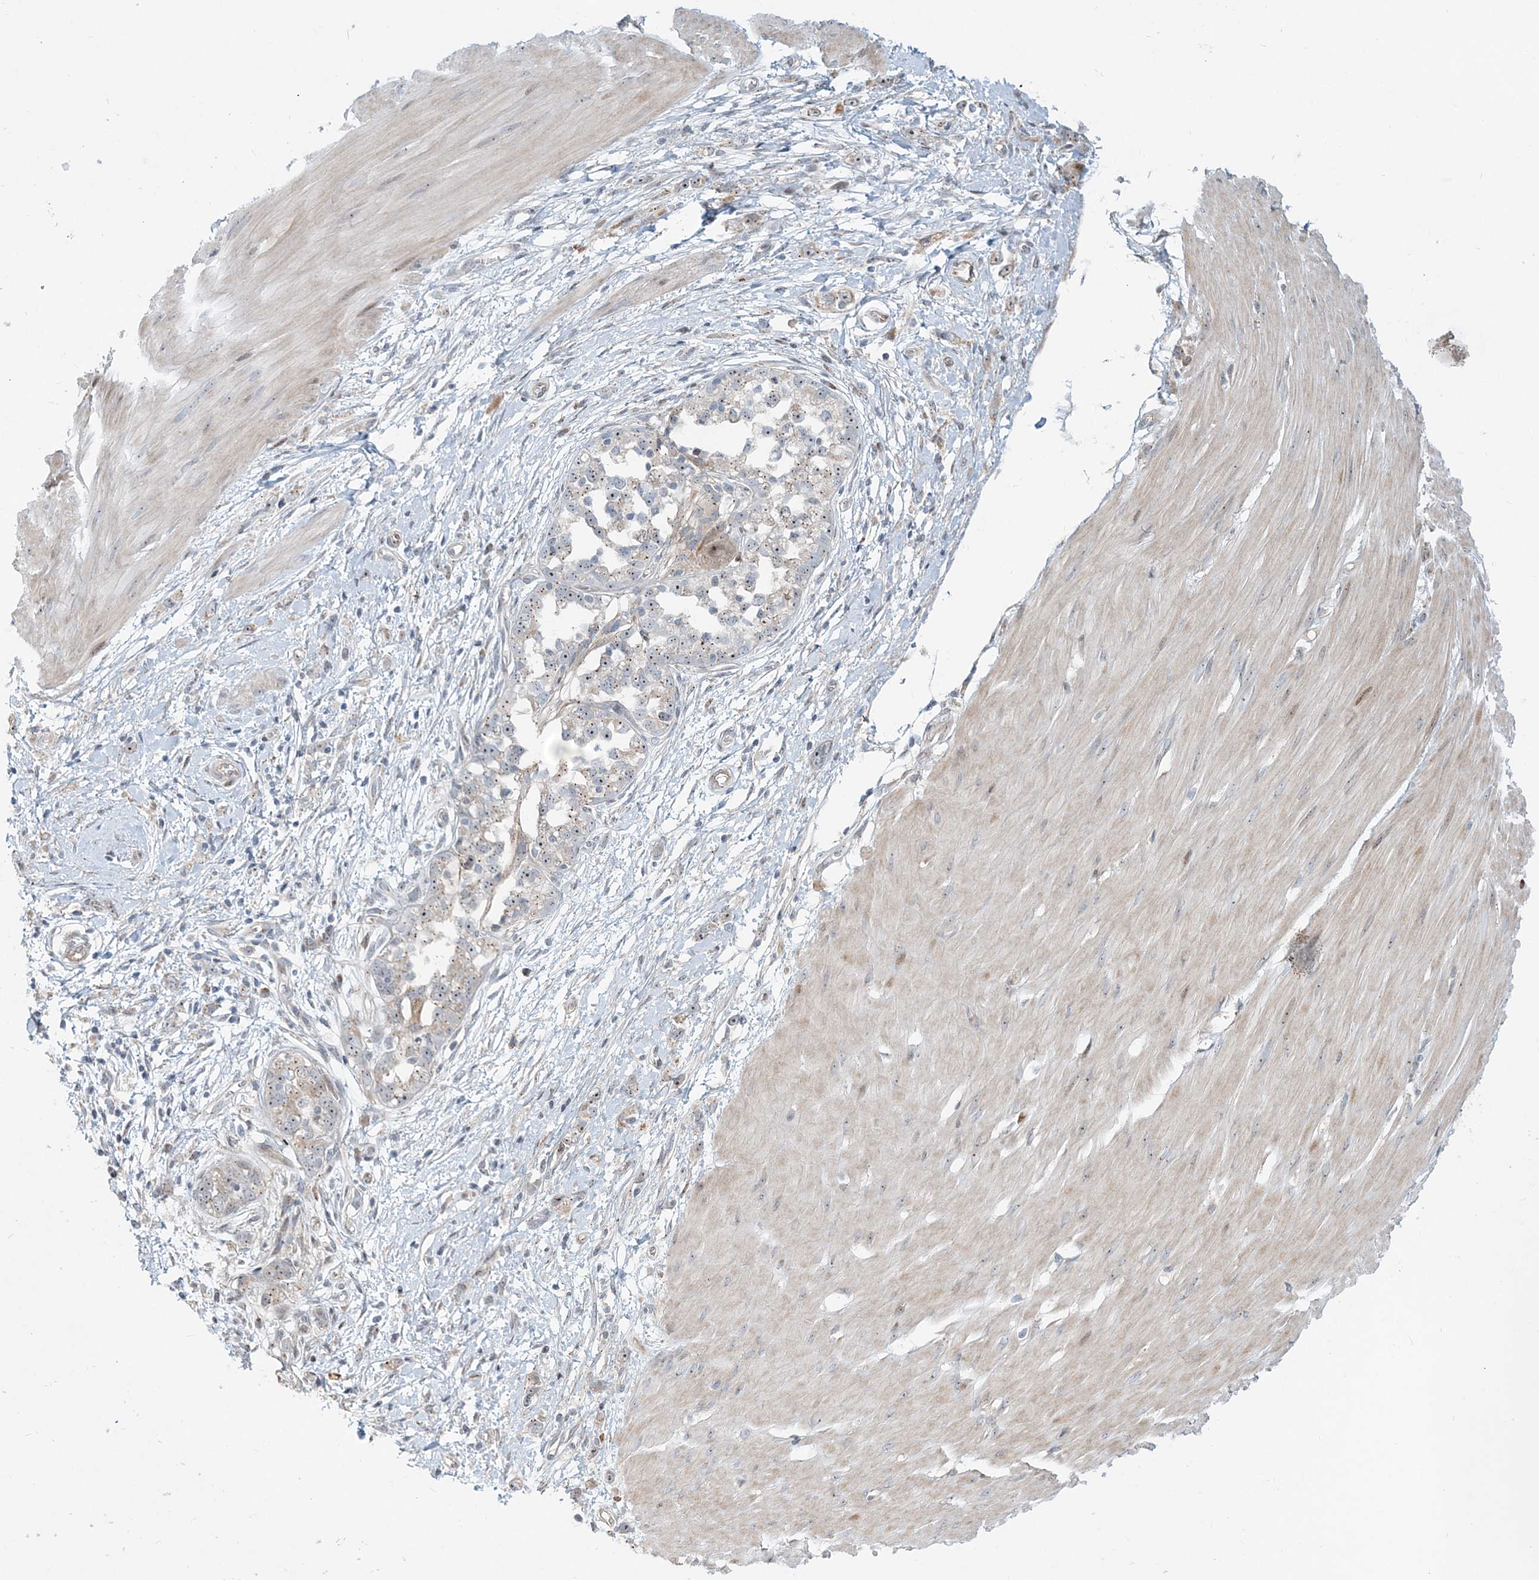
{"staining": {"intensity": "weak", "quantity": "25%-75%", "location": "nuclear"}, "tissue": "stomach cancer", "cell_type": "Tumor cells", "image_type": "cancer", "snomed": [{"axis": "morphology", "description": "Adenocarcinoma, NOS"}, {"axis": "topography", "description": "Stomach"}], "caption": "Immunohistochemical staining of stomach cancer demonstrates low levels of weak nuclear protein positivity in about 25%-75% of tumor cells.", "gene": "CXXC5", "patient": {"sex": "female", "age": 76}}